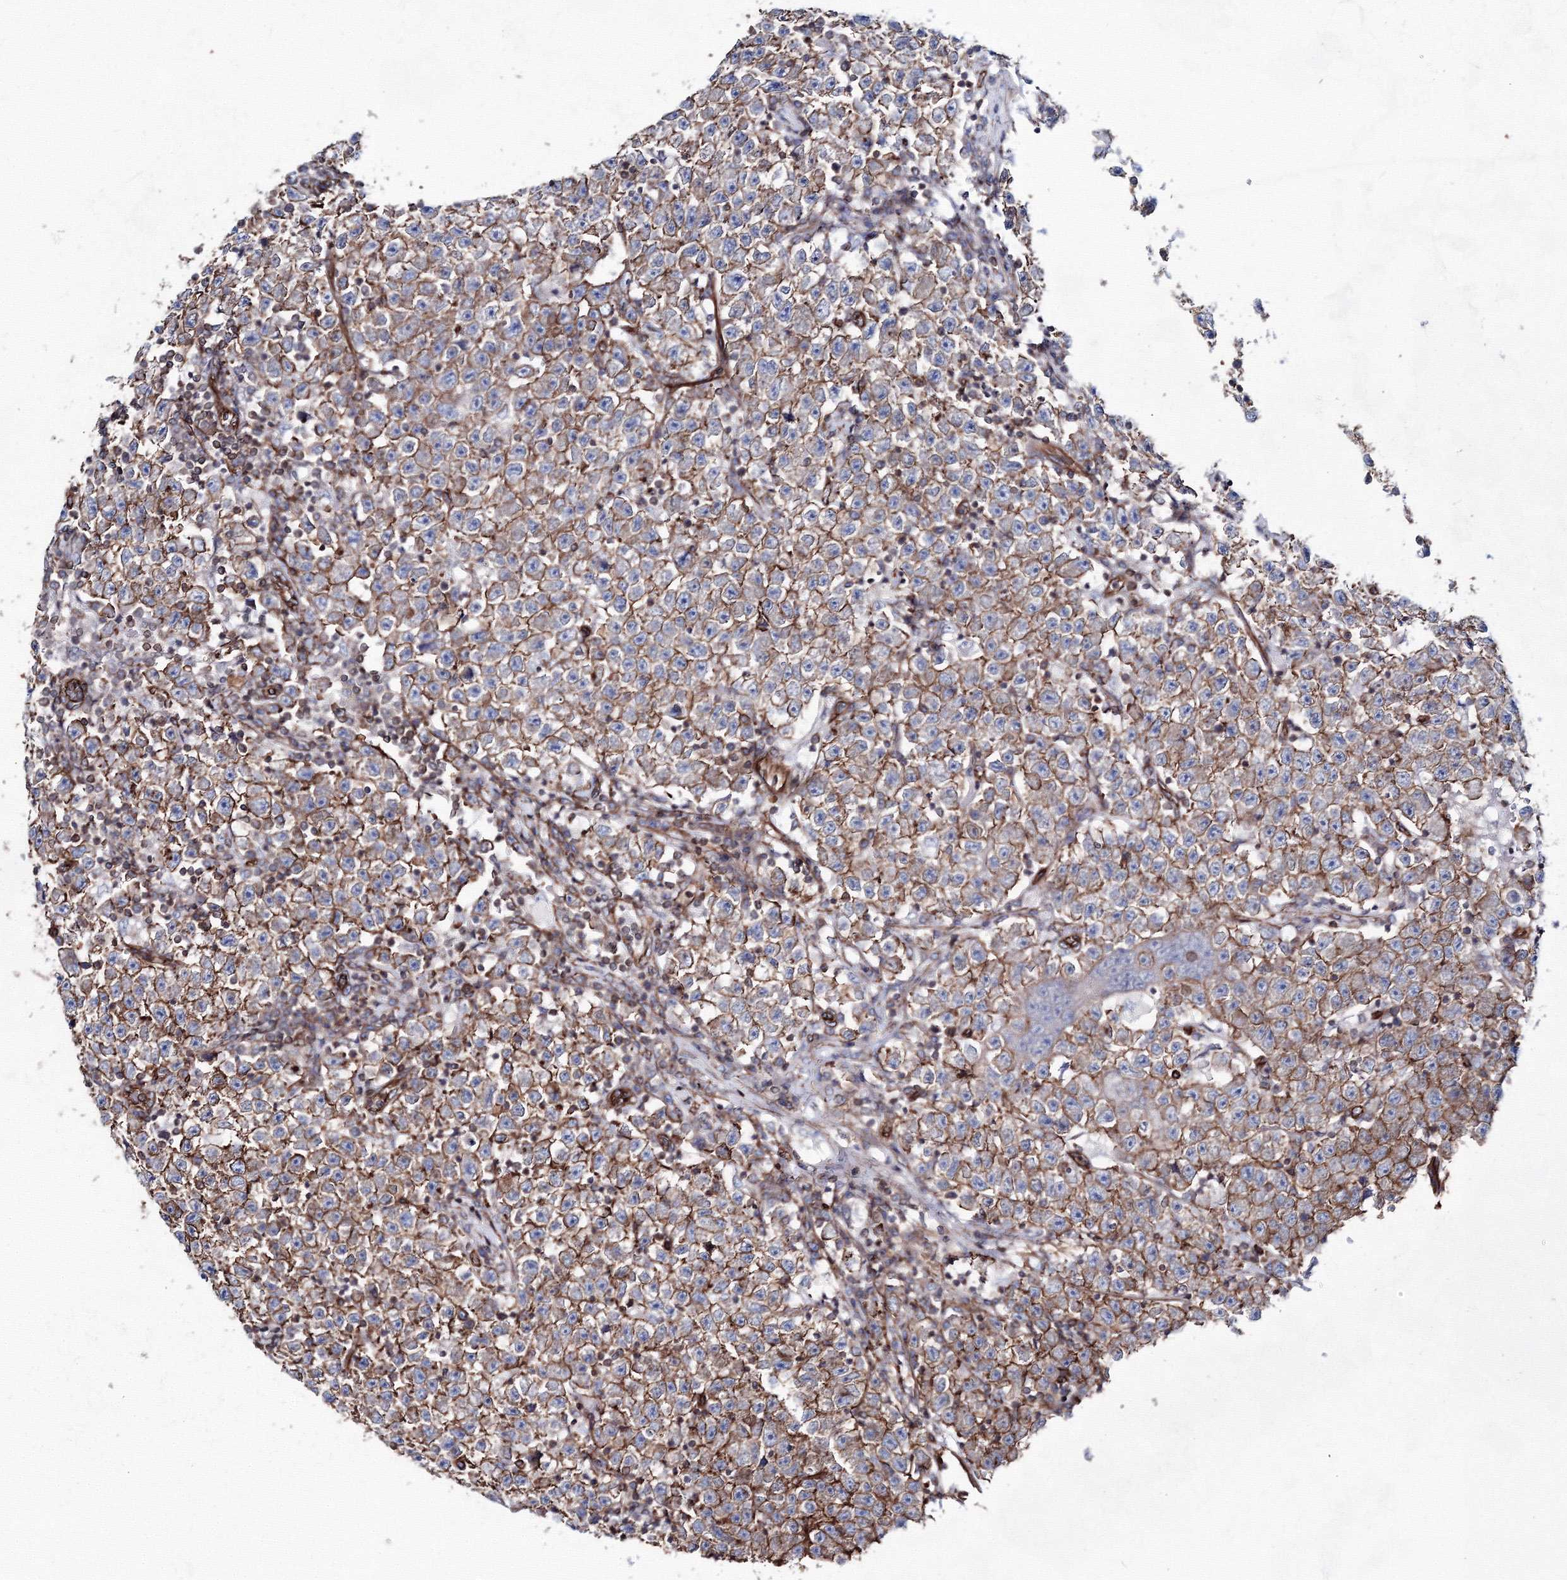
{"staining": {"intensity": "moderate", "quantity": ">75%", "location": "cytoplasmic/membranous"}, "tissue": "testis cancer", "cell_type": "Tumor cells", "image_type": "cancer", "snomed": [{"axis": "morphology", "description": "Seminoma, NOS"}, {"axis": "topography", "description": "Testis"}], "caption": "Immunohistochemistry of human testis seminoma exhibits medium levels of moderate cytoplasmic/membranous positivity in approximately >75% of tumor cells.", "gene": "ANKRD37", "patient": {"sex": "male", "age": 22}}